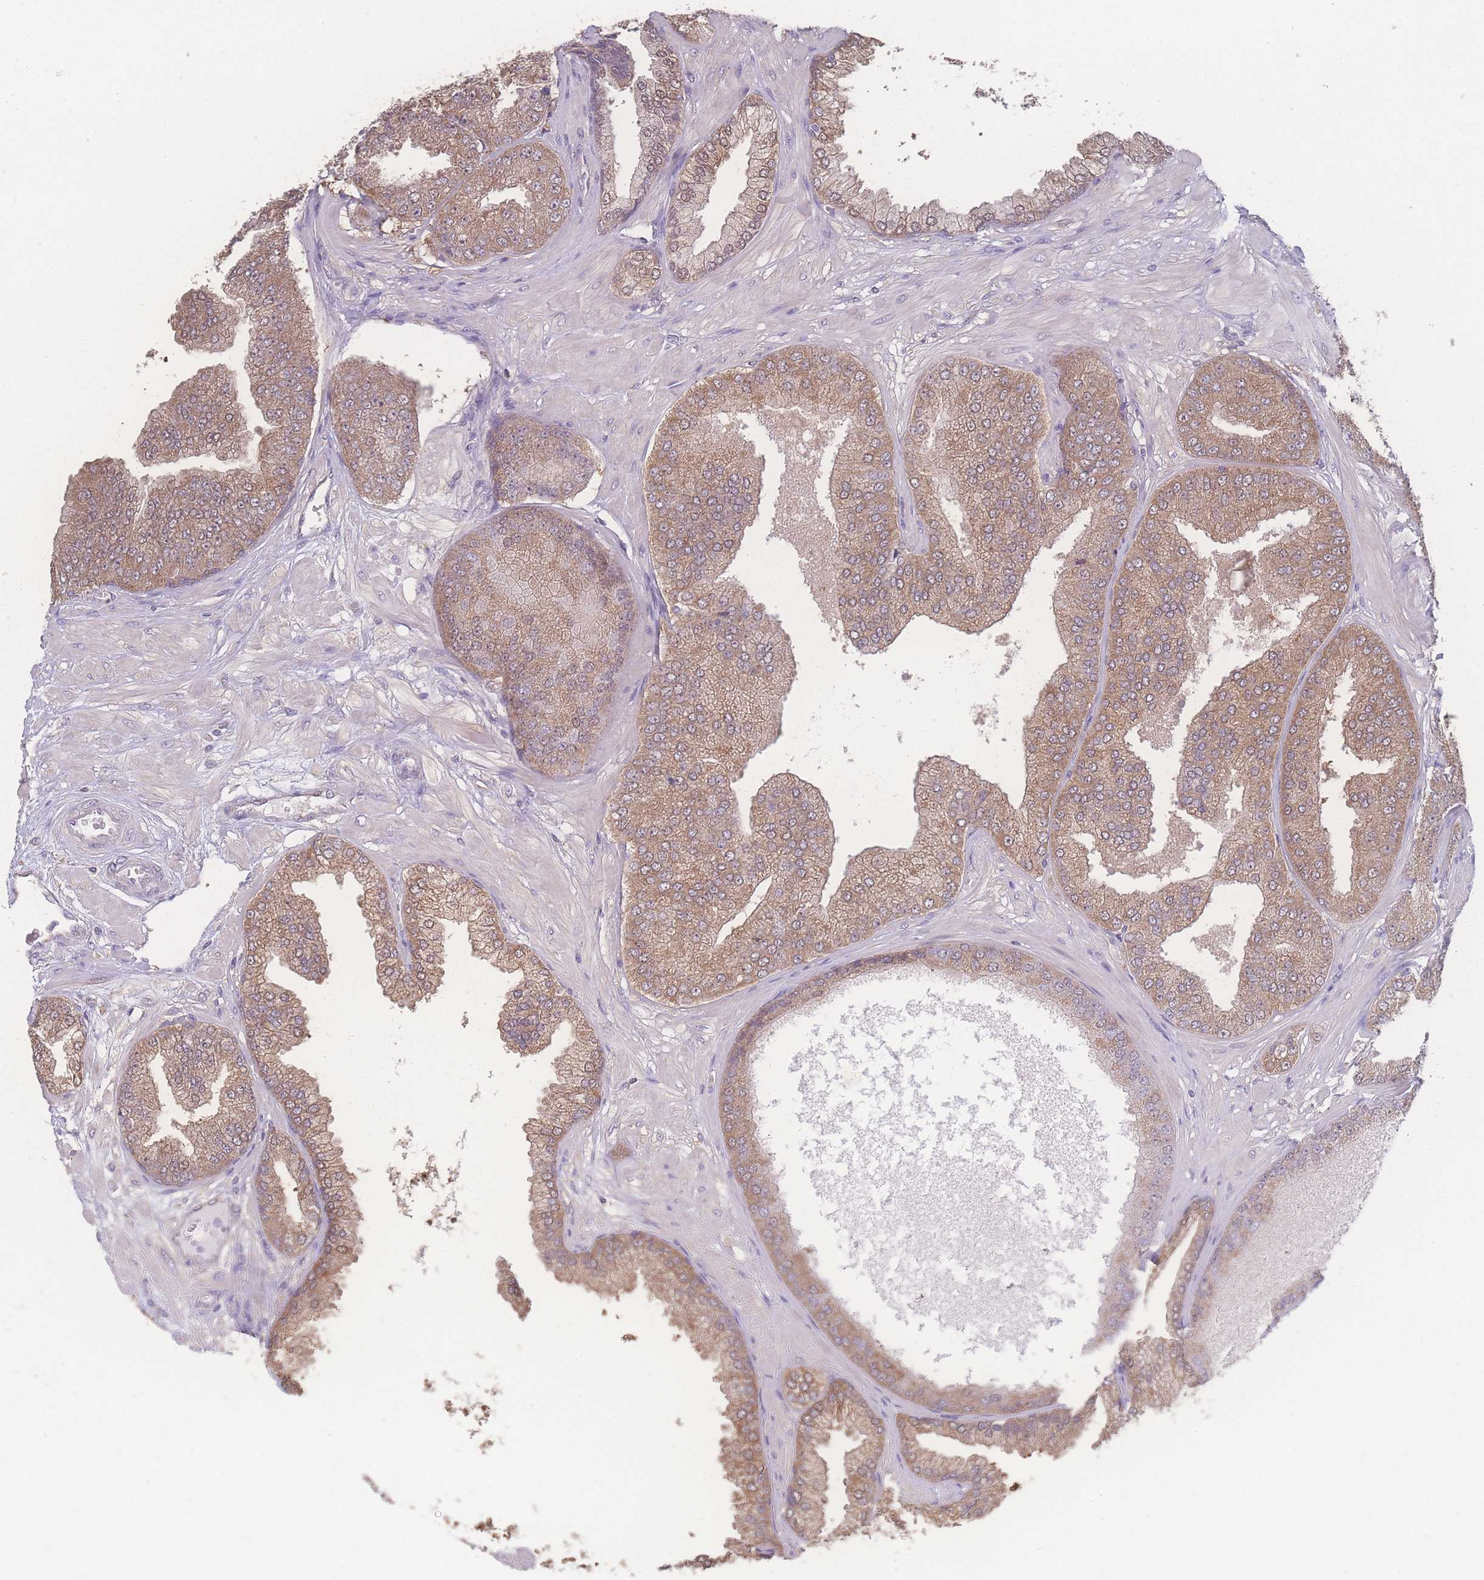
{"staining": {"intensity": "moderate", "quantity": ">75%", "location": "cytoplasmic/membranous"}, "tissue": "prostate cancer", "cell_type": "Tumor cells", "image_type": "cancer", "snomed": [{"axis": "morphology", "description": "Adenocarcinoma, Low grade"}, {"axis": "topography", "description": "Prostate"}], "caption": "Immunohistochemical staining of low-grade adenocarcinoma (prostate) shows medium levels of moderate cytoplasmic/membranous staining in approximately >75% of tumor cells.", "gene": "GIPR", "patient": {"sex": "male", "age": 55}}